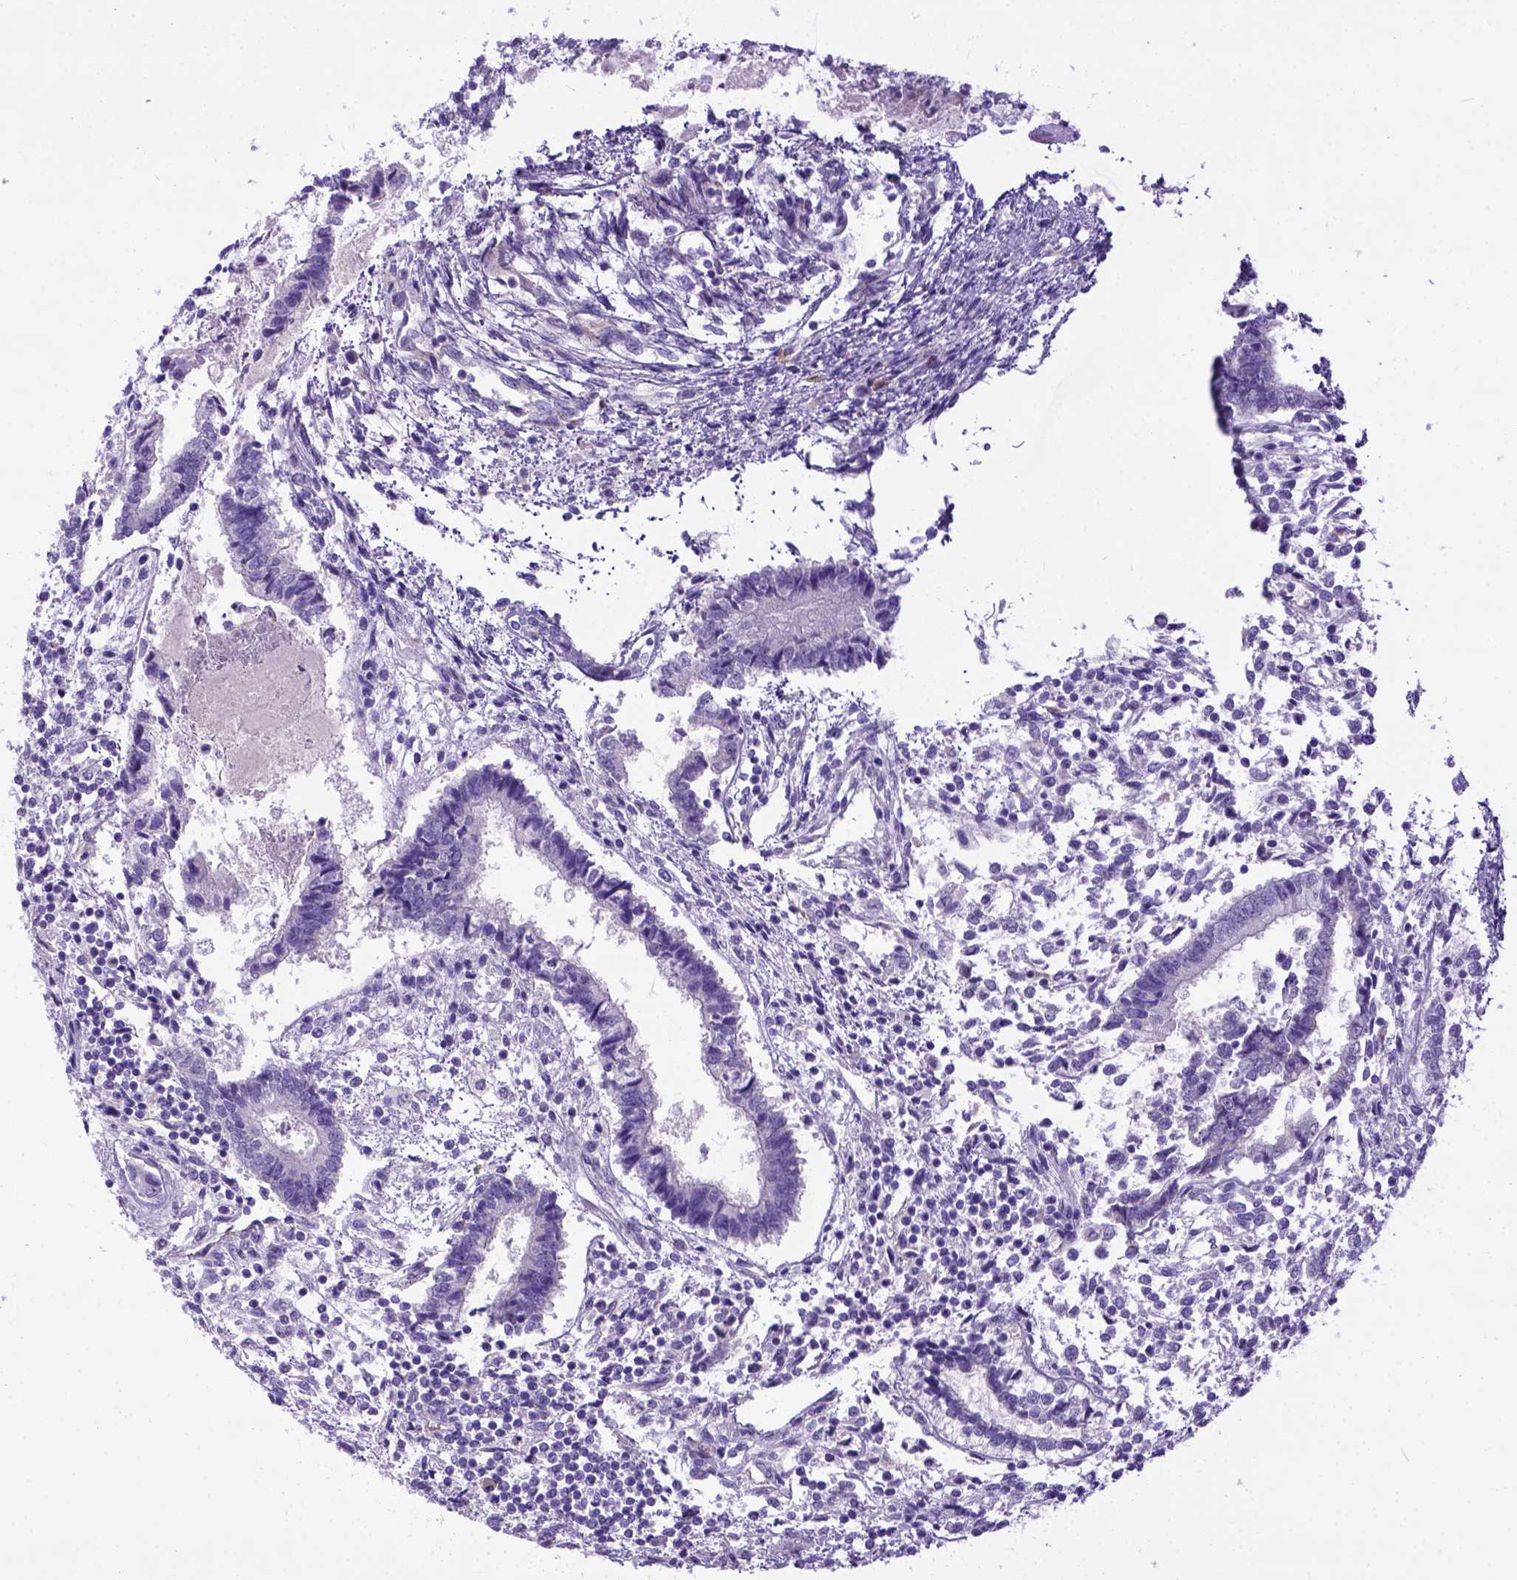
{"staining": {"intensity": "negative", "quantity": "none", "location": "none"}, "tissue": "testis cancer", "cell_type": "Tumor cells", "image_type": "cancer", "snomed": [{"axis": "morphology", "description": "Carcinoma, Embryonal, NOS"}, {"axis": "topography", "description": "Testis"}], "caption": "Human testis cancer (embryonal carcinoma) stained for a protein using IHC reveals no expression in tumor cells.", "gene": "IGF2", "patient": {"sex": "male", "age": 37}}